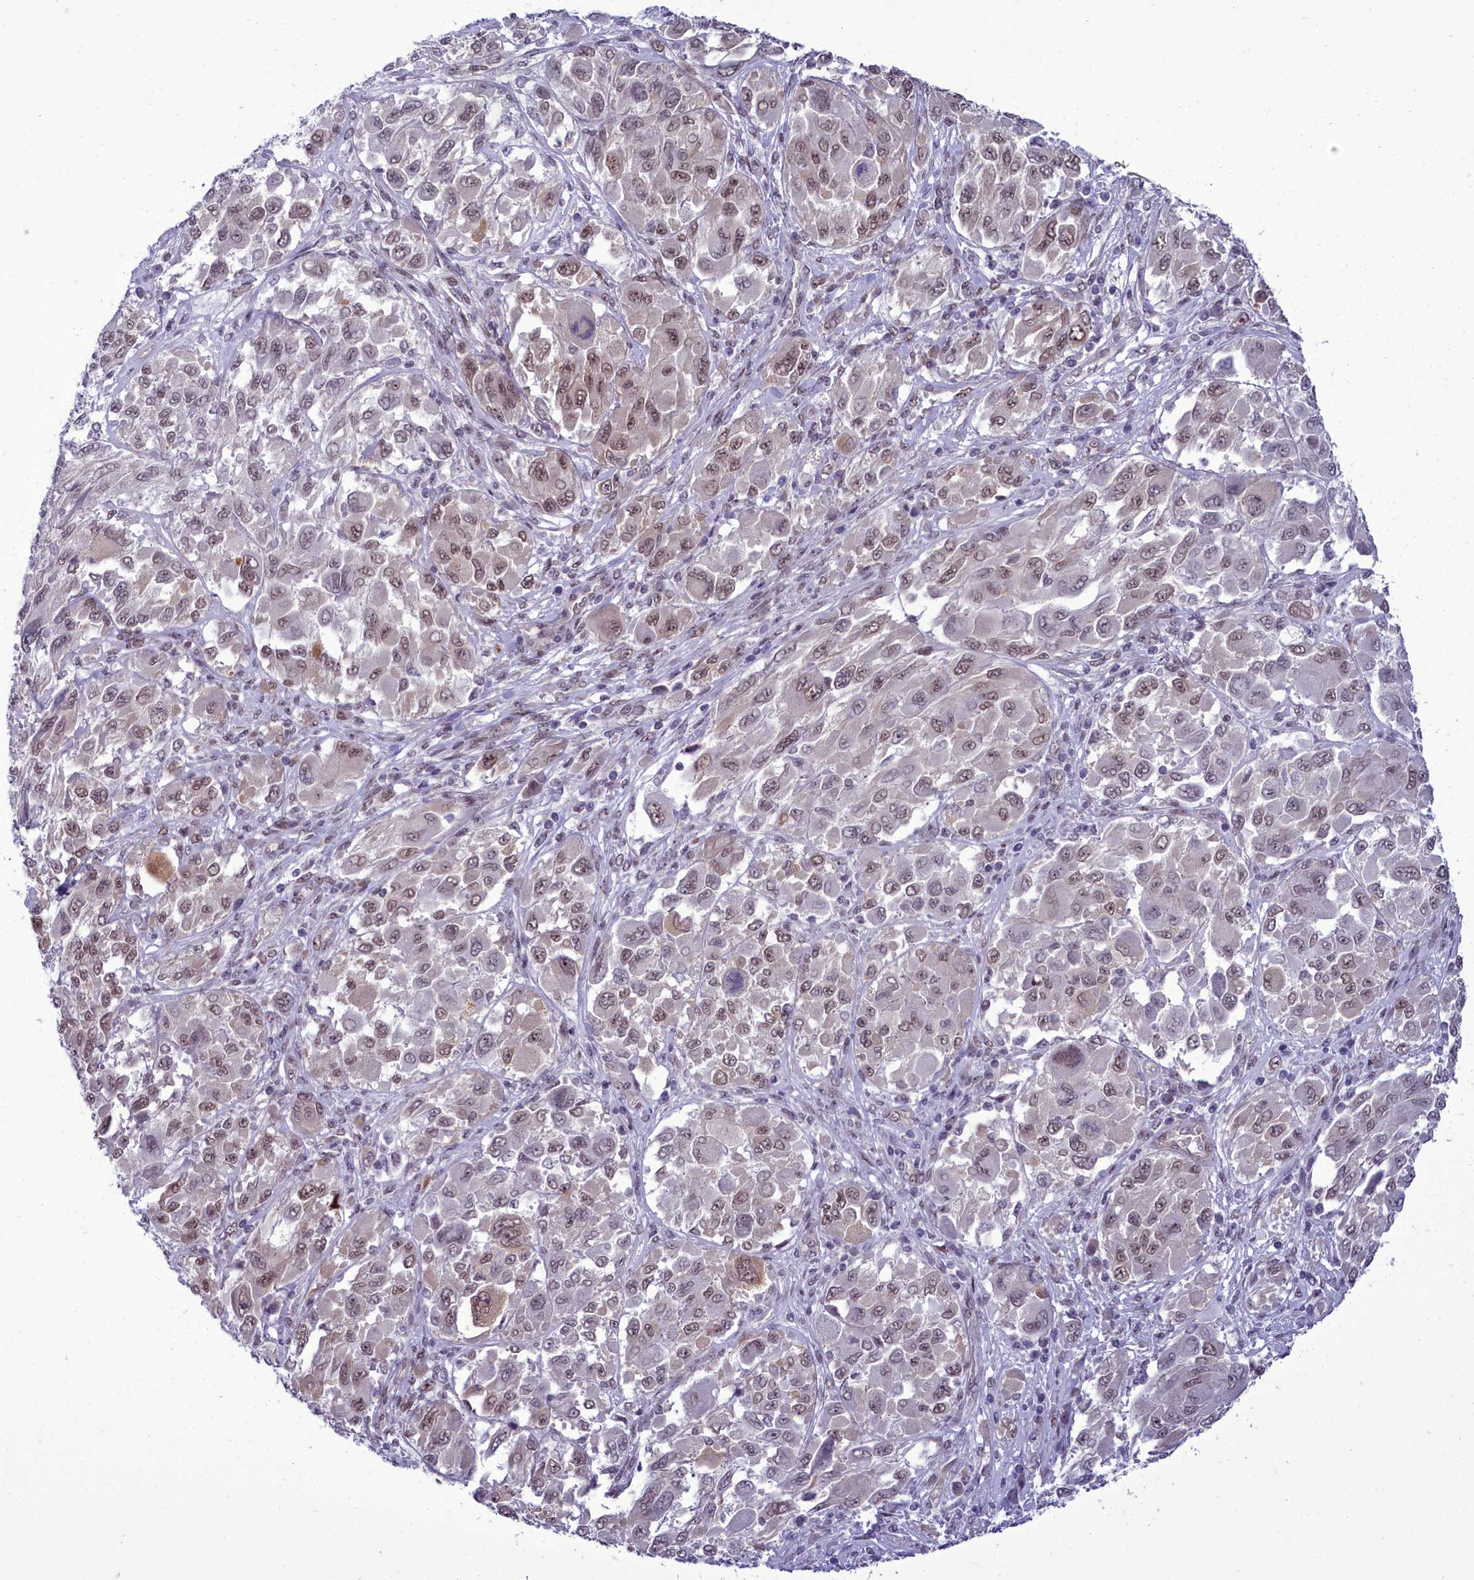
{"staining": {"intensity": "moderate", "quantity": ">75%", "location": "nuclear"}, "tissue": "melanoma", "cell_type": "Tumor cells", "image_type": "cancer", "snomed": [{"axis": "morphology", "description": "Malignant melanoma, NOS"}, {"axis": "topography", "description": "Skin"}], "caption": "Malignant melanoma tissue exhibits moderate nuclear staining in approximately >75% of tumor cells, visualized by immunohistochemistry. (IHC, brightfield microscopy, high magnification).", "gene": "CEACAM19", "patient": {"sex": "female", "age": 91}}